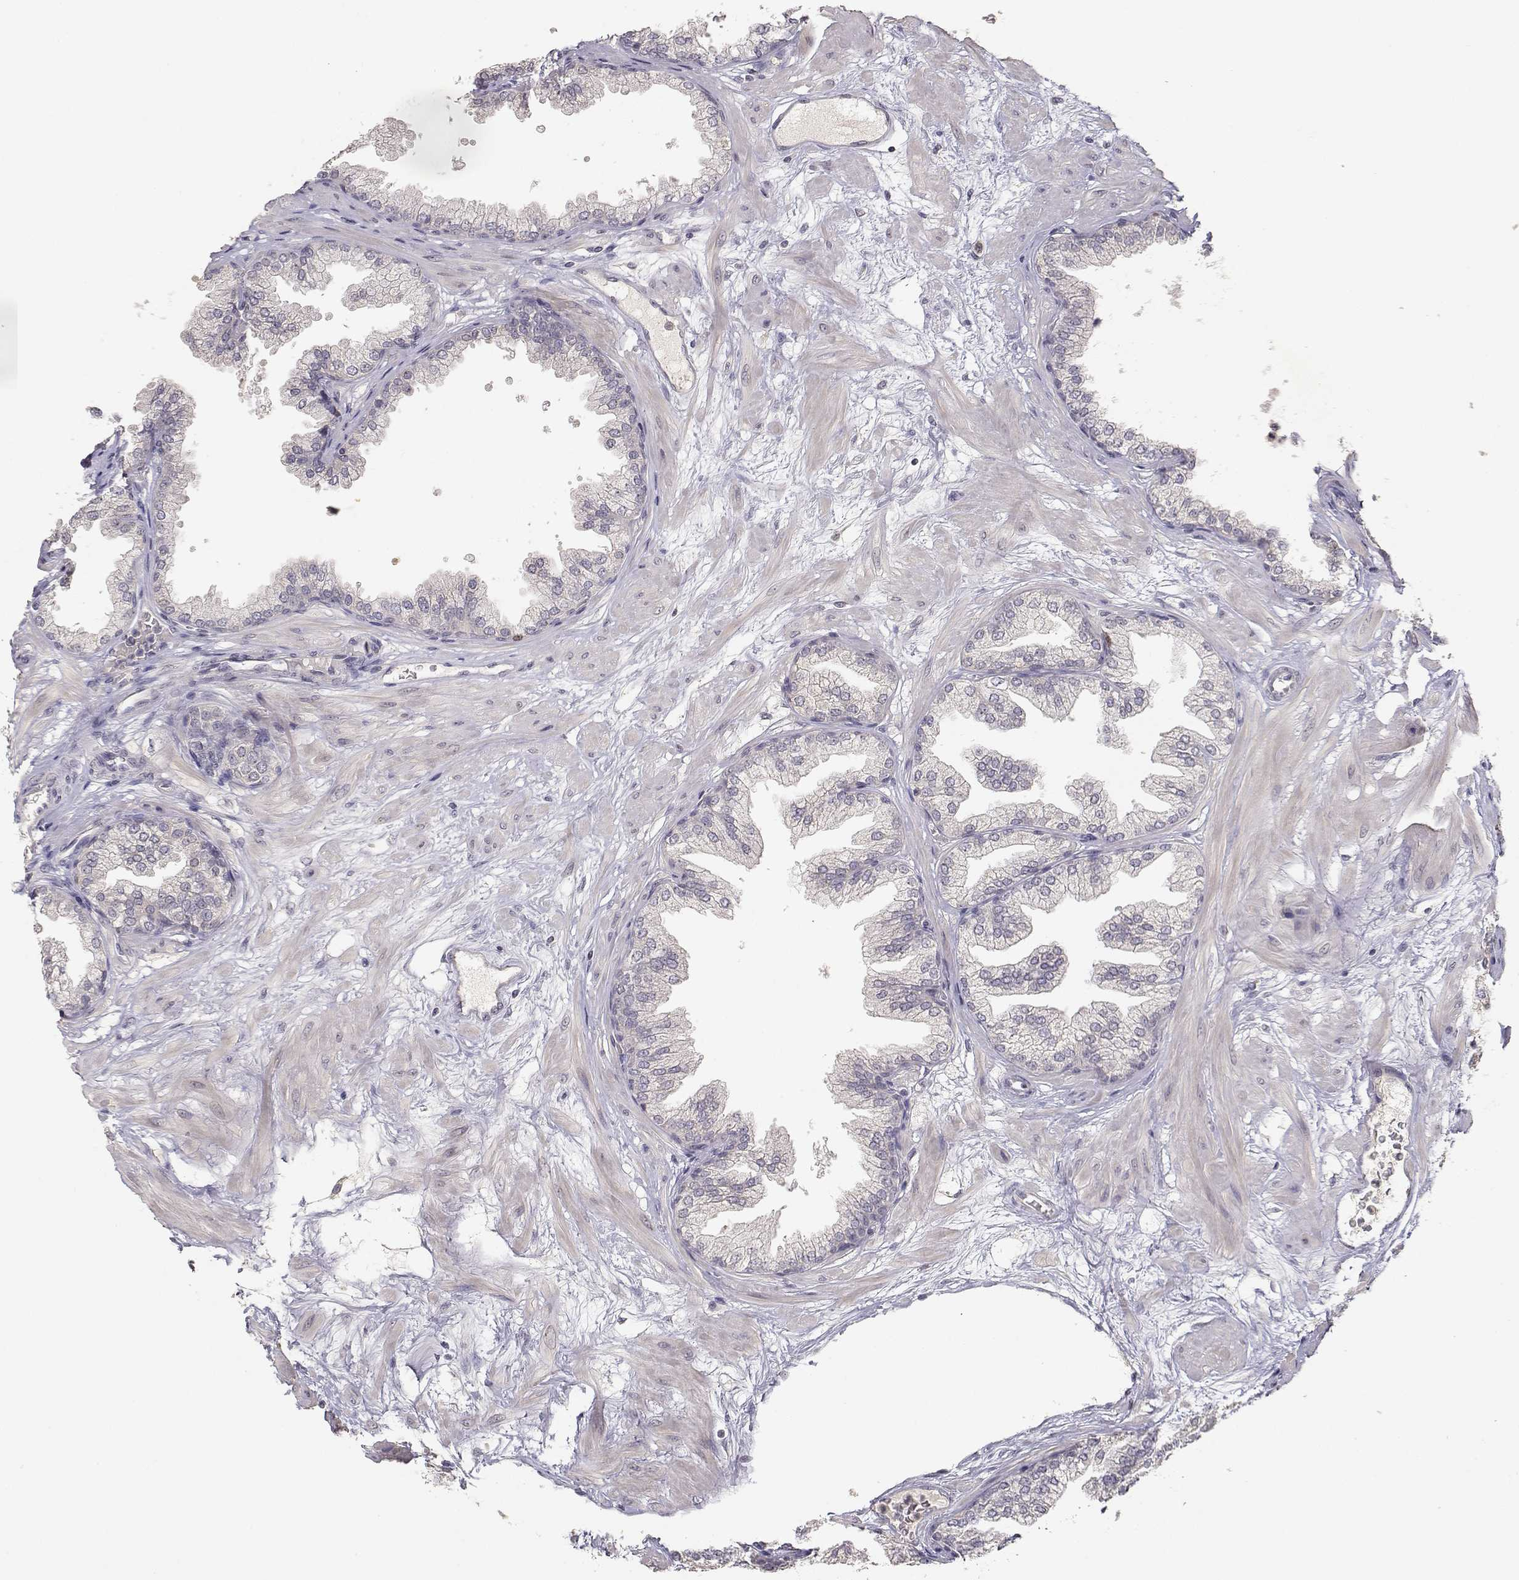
{"staining": {"intensity": "negative", "quantity": "none", "location": "none"}, "tissue": "prostate", "cell_type": "Glandular cells", "image_type": "normal", "snomed": [{"axis": "morphology", "description": "Normal tissue, NOS"}, {"axis": "topography", "description": "Prostate"}], "caption": "Immunohistochemistry (IHC) of benign prostate shows no expression in glandular cells.", "gene": "RAD51", "patient": {"sex": "male", "age": 37}}